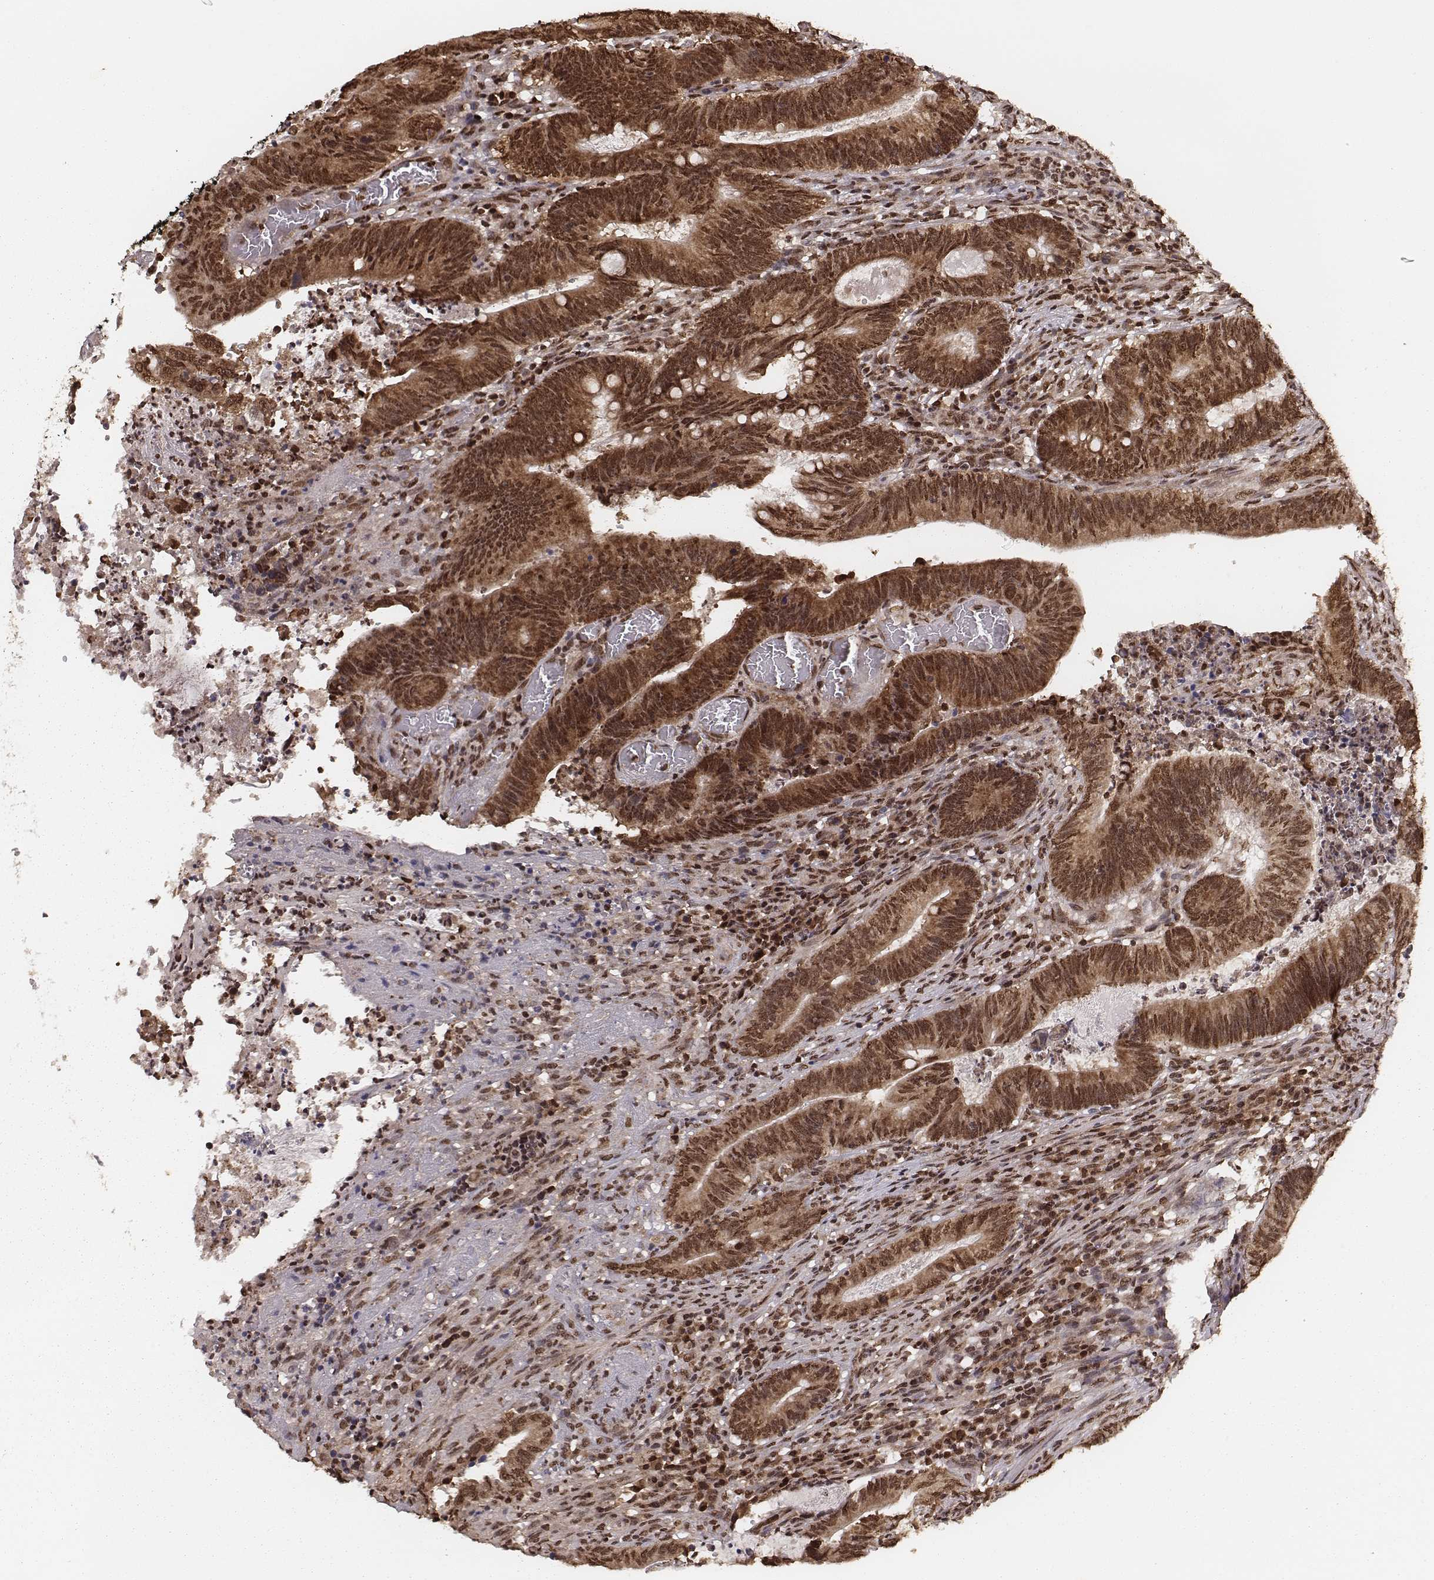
{"staining": {"intensity": "moderate", "quantity": ">75%", "location": "cytoplasmic/membranous,nuclear"}, "tissue": "colorectal cancer", "cell_type": "Tumor cells", "image_type": "cancer", "snomed": [{"axis": "morphology", "description": "Adenocarcinoma, NOS"}, {"axis": "topography", "description": "Colon"}], "caption": "Colorectal cancer (adenocarcinoma) stained with a protein marker displays moderate staining in tumor cells.", "gene": "NFX1", "patient": {"sex": "female", "age": 70}}